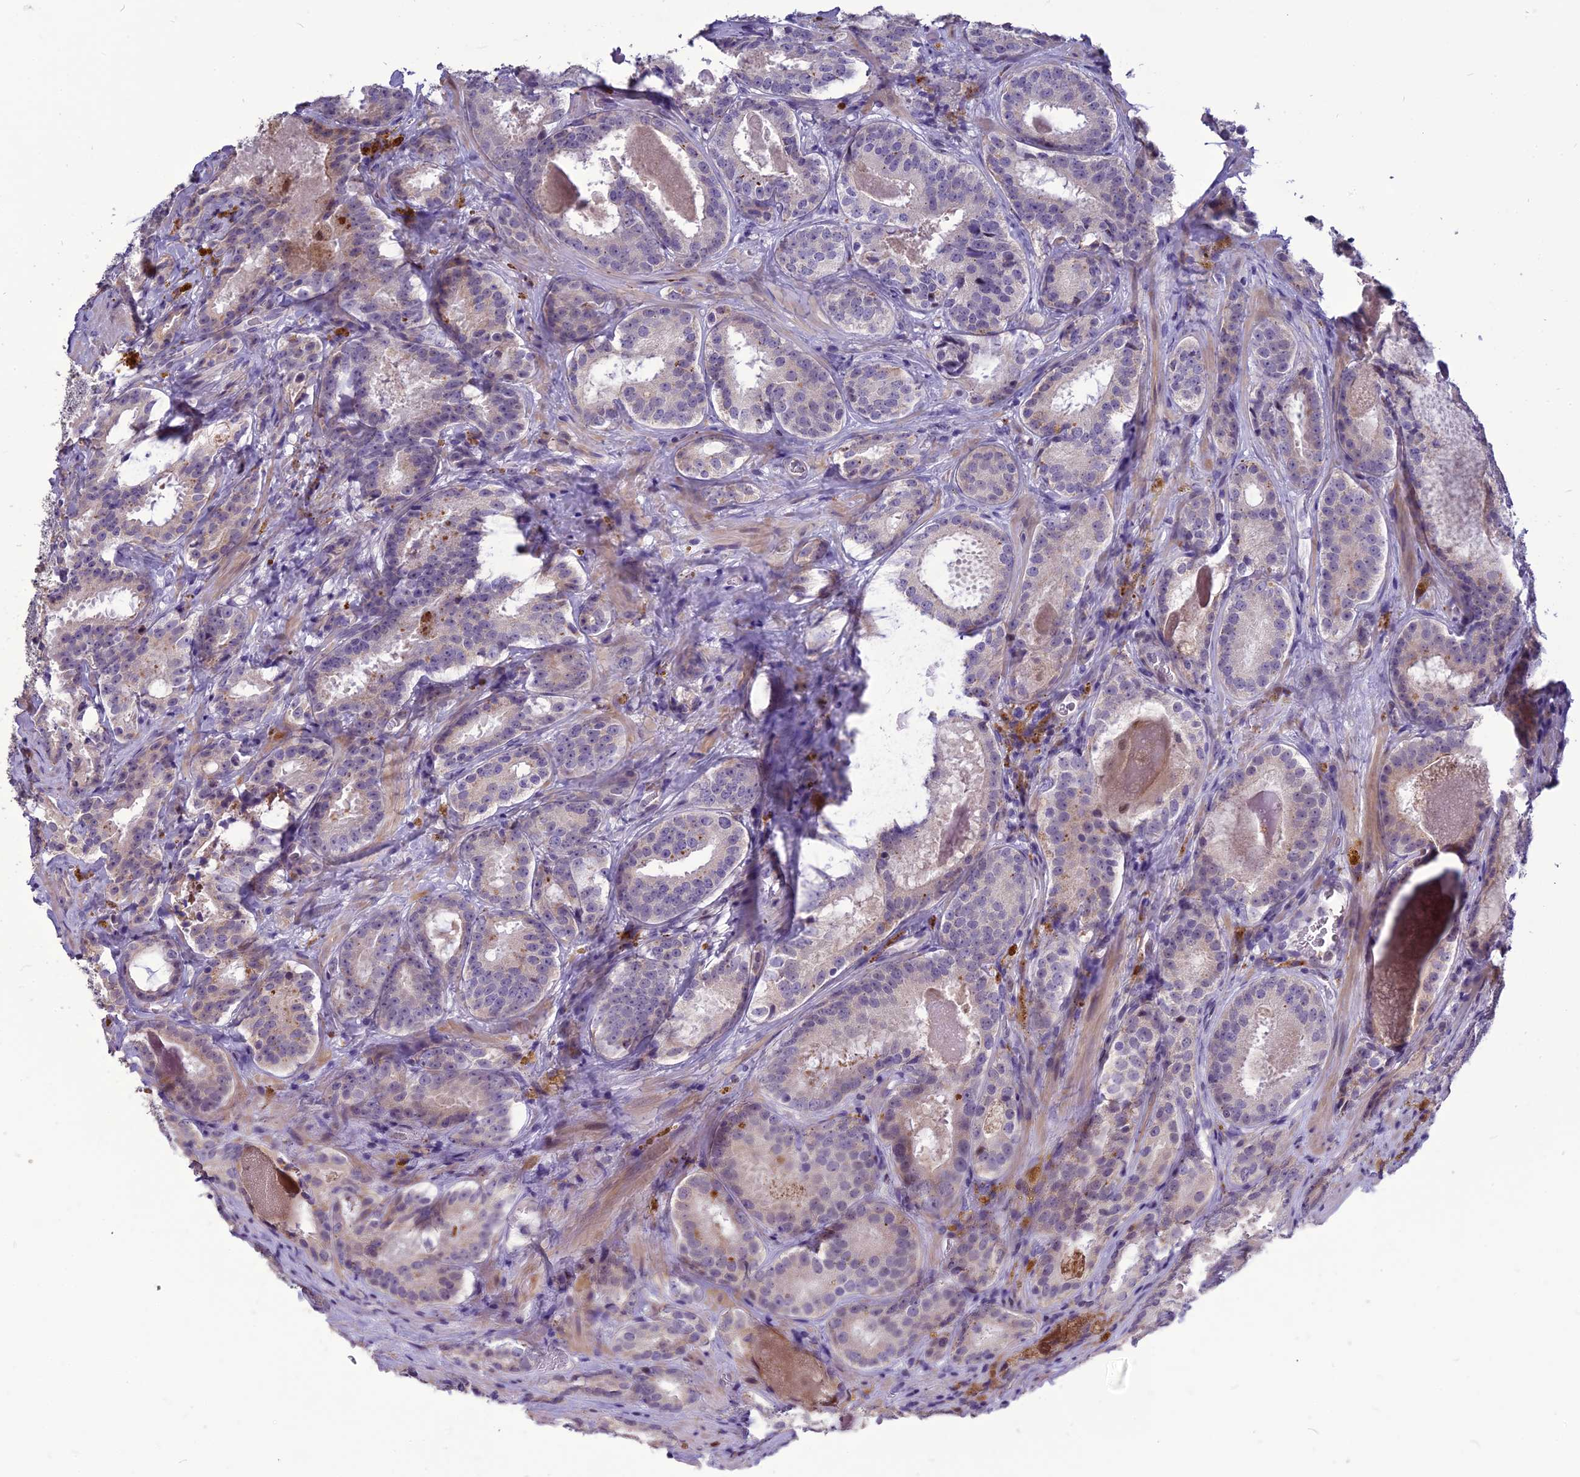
{"staining": {"intensity": "negative", "quantity": "none", "location": "none"}, "tissue": "prostate cancer", "cell_type": "Tumor cells", "image_type": "cancer", "snomed": [{"axis": "morphology", "description": "Adenocarcinoma, High grade"}, {"axis": "topography", "description": "Prostate"}], "caption": "Photomicrograph shows no protein expression in tumor cells of high-grade adenocarcinoma (prostate) tissue.", "gene": "SPG21", "patient": {"sex": "male", "age": 57}}